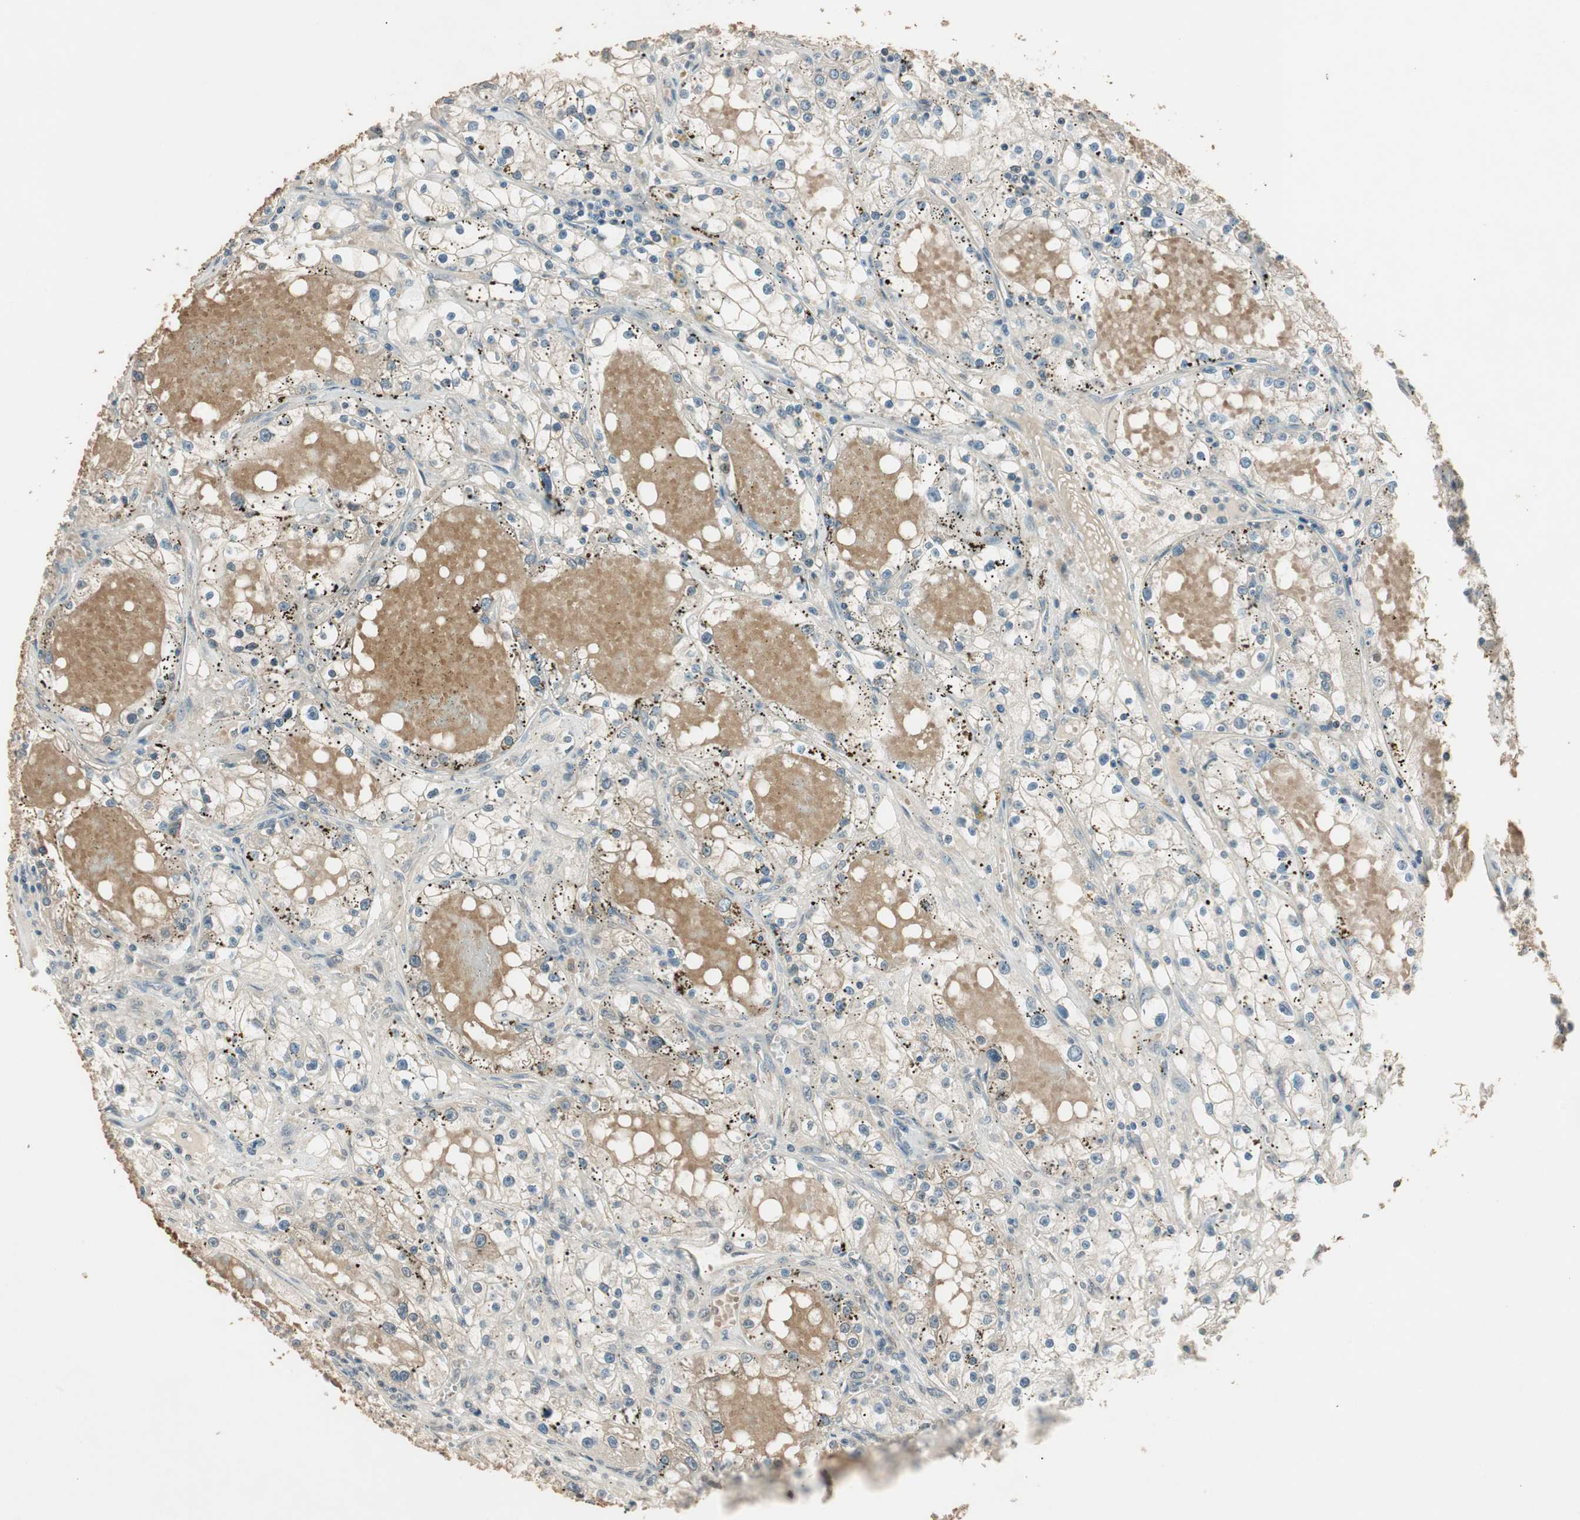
{"staining": {"intensity": "weak", "quantity": "<25%", "location": "cytoplasmic/membranous"}, "tissue": "renal cancer", "cell_type": "Tumor cells", "image_type": "cancer", "snomed": [{"axis": "morphology", "description": "Adenocarcinoma, NOS"}, {"axis": "topography", "description": "Kidney"}], "caption": "Immunohistochemistry (IHC) of human renal cancer exhibits no positivity in tumor cells. (Stains: DAB (3,3'-diaminobenzidine) immunohistochemistry with hematoxylin counter stain, Microscopy: brightfield microscopy at high magnification).", "gene": "USP5", "patient": {"sex": "male", "age": 56}}